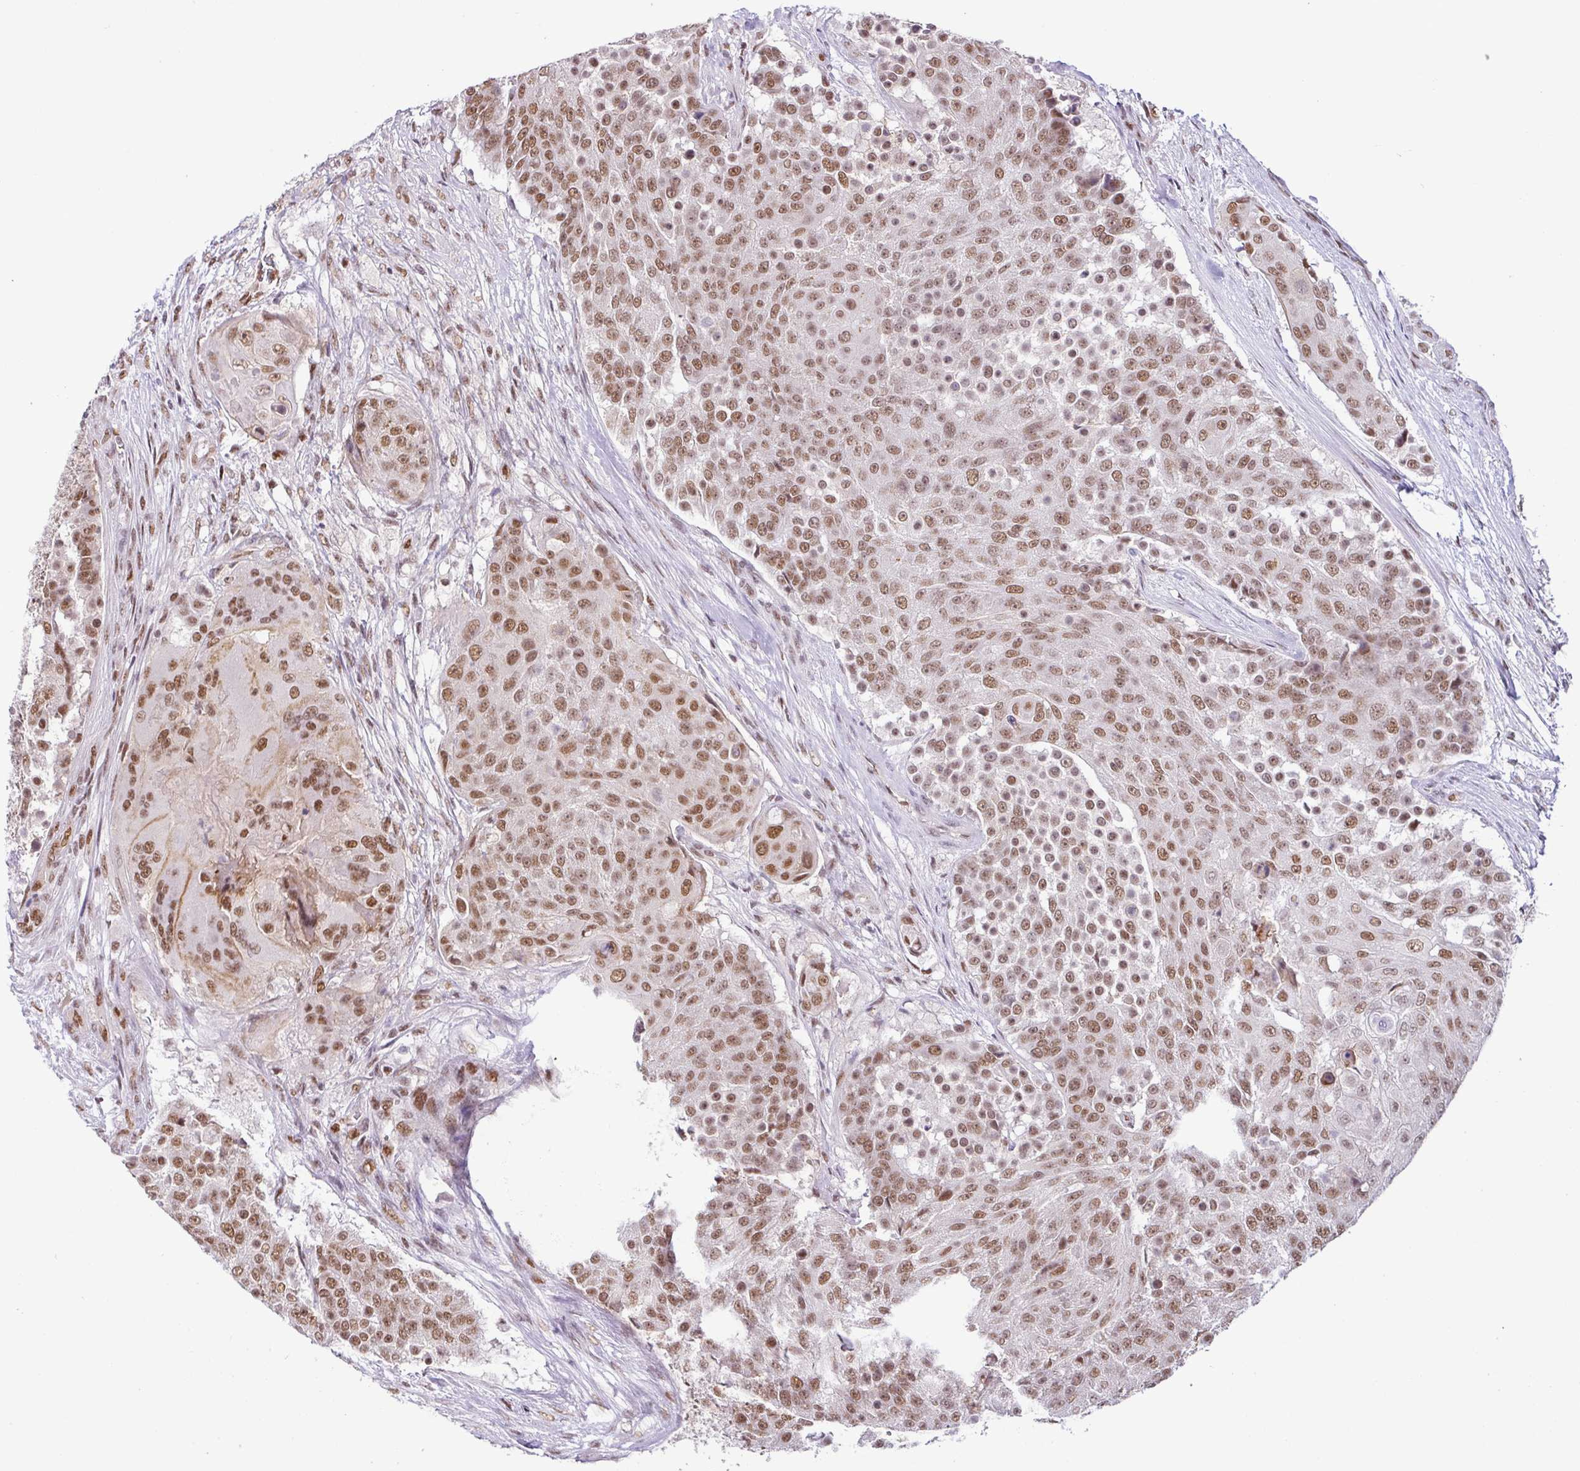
{"staining": {"intensity": "moderate", "quantity": ">75%", "location": "nuclear"}, "tissue": "urothelial cancer", "cell_type": "Tumor cells", "image_type": "cancer", "snomed": [{"axis": "morphology", "description": "Urothelial carcinoma, High grade"}, {"axis": "topography", "description": "Urinary bladder"}], "caption": "High-grade urothelial carcinoma tissue exhibits moderate nuclear expression in approximately >75% of tumor cells, visualized by immunohistochemistry.", "gene": "PGAP4", "patient": {"sex": "female", "age": 63}}